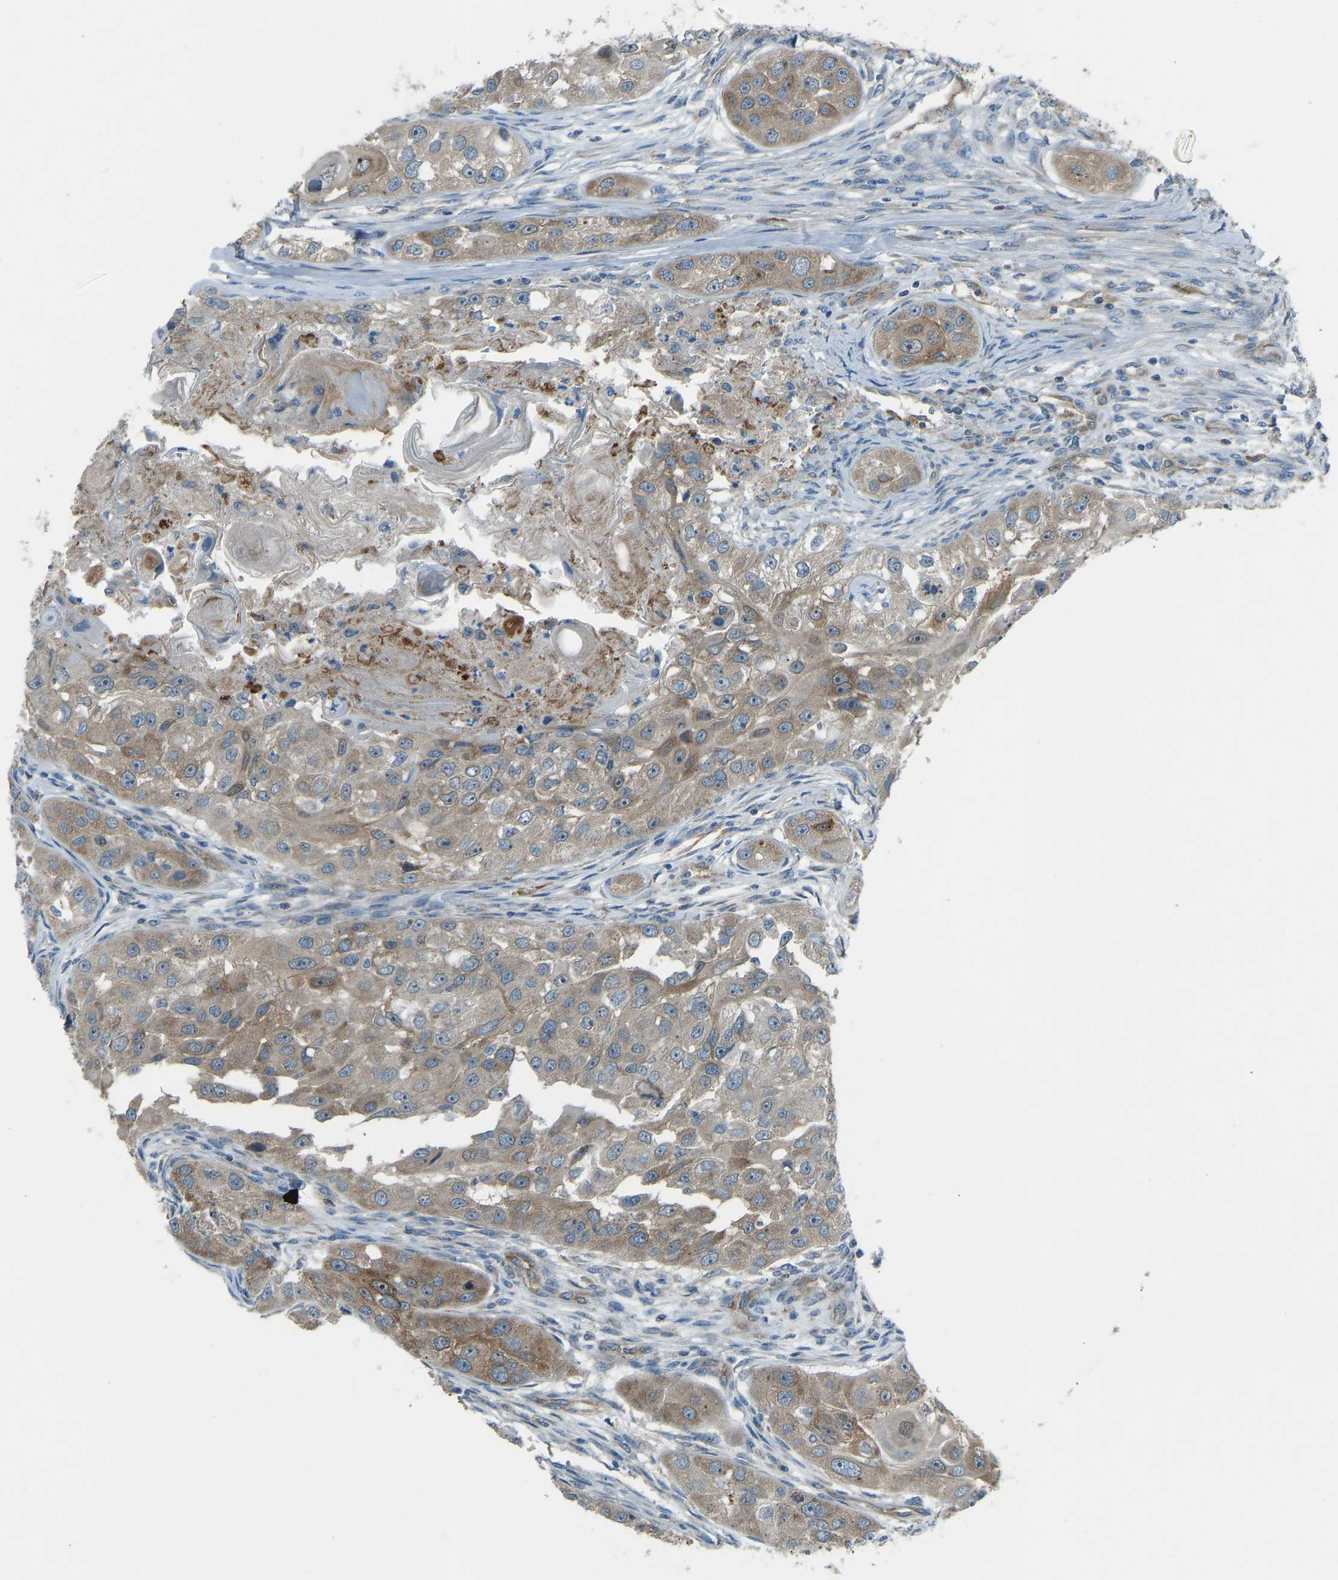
{"staining": {"intensity": "moderate", "quantity": ">75%", "location": "cytoplasmic/membranous"}, "tissue": "head and neck cancer", "cell_type": "Tumor cells", "image_type": "cancer", "snomed": [{"axis": "morphology", "description": "Normal tissue, NOS"}, {"axis": "morphology", "description": "Squamous cell carcinoma, NOS"}, {"axis": "topography", "description": "Skeletal muscle"}, {"axis": "topography", "description": "Head-Neck"}], "caption": "IHC of human head and neck cancer displays medium levels of moderate cytoplasmic/membranous positivity in about >75% of tumor cells. Using DAB (3,3'-diaminobenzidine) (brown) and hematoxylin (blue) stains, captured at high magnification using brightfield microscopy.", "gene": "STAU2", "patient": {"sex": "male", "age": 51}}